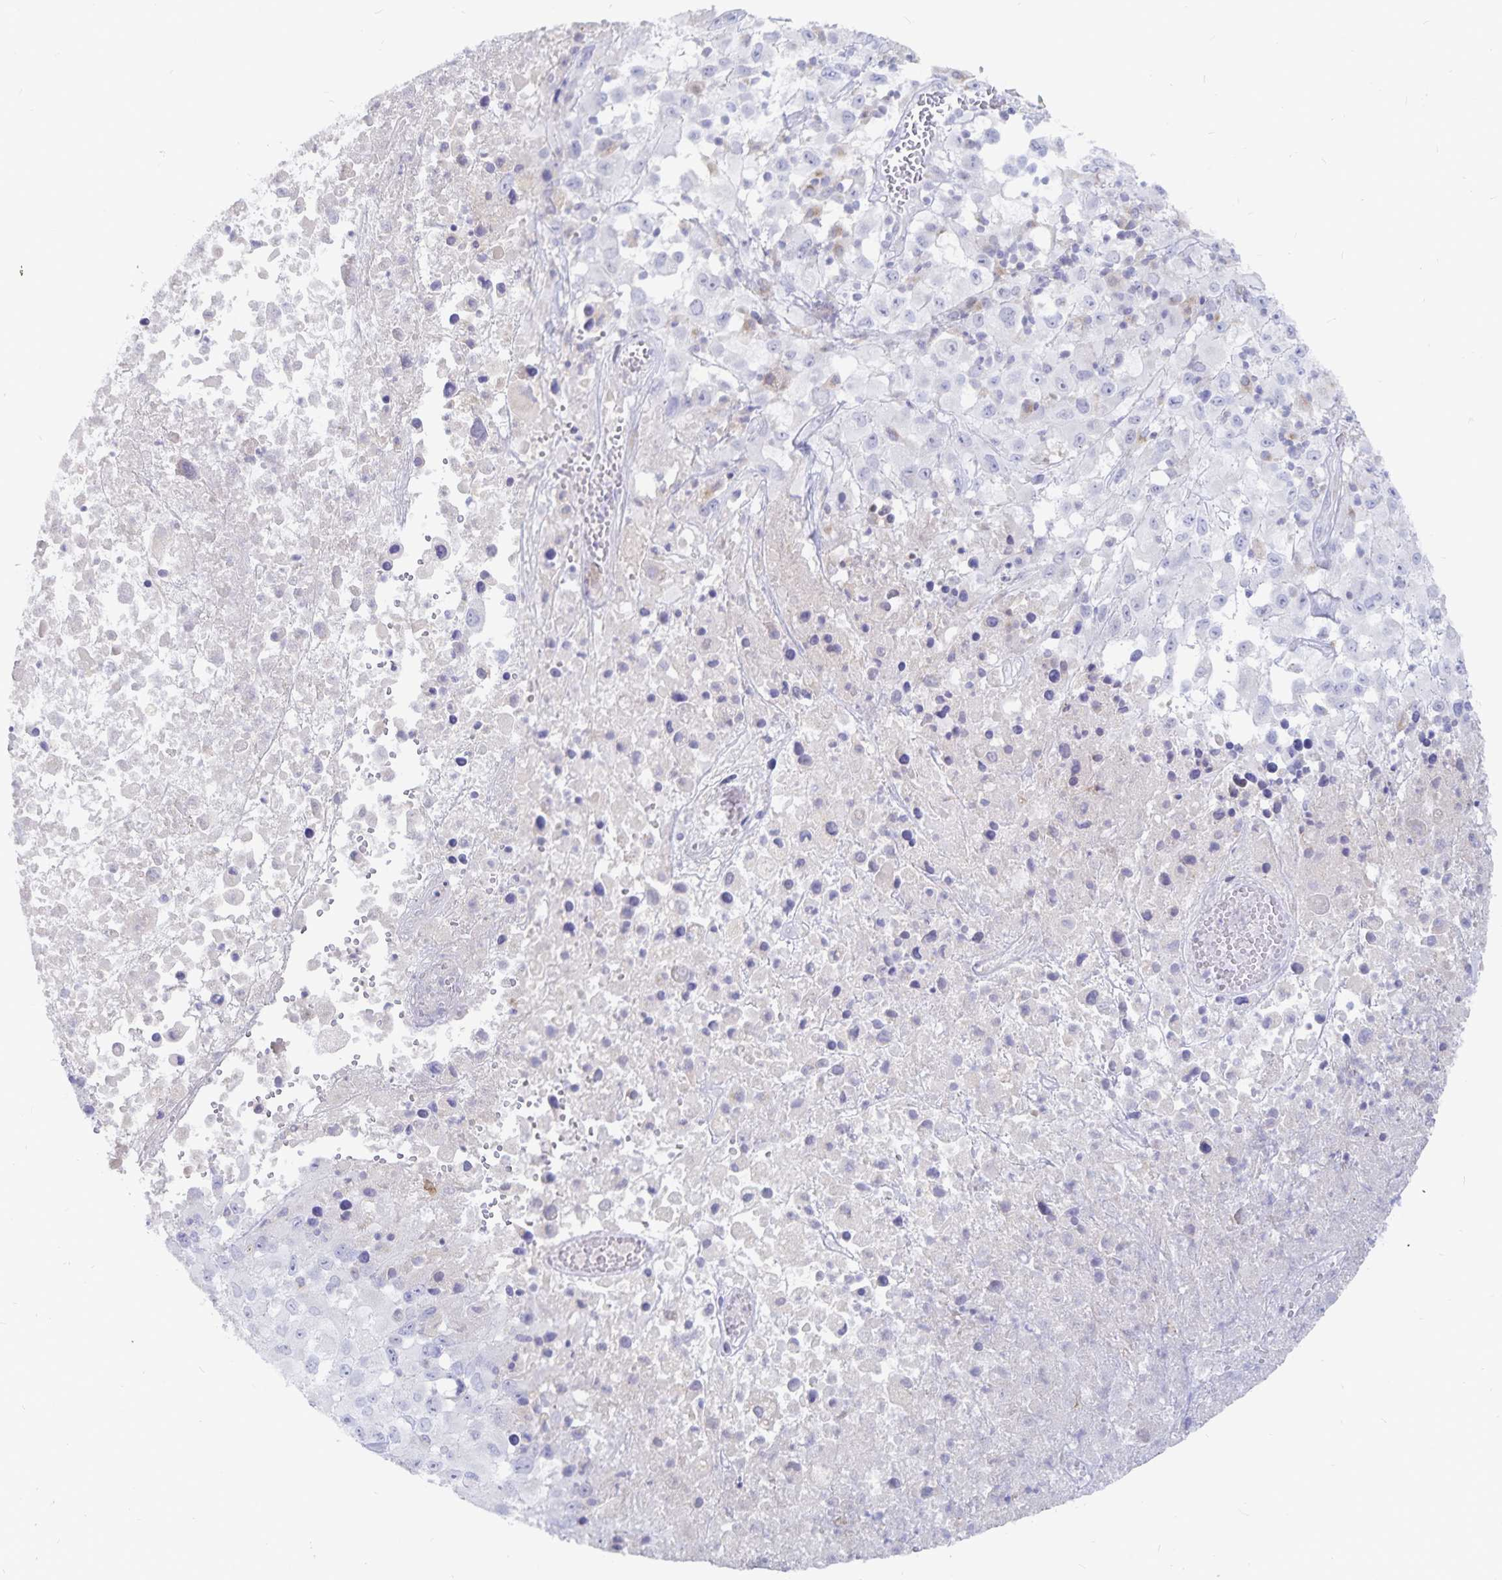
{"staining": {"intensity": "negative", "quantity": "none", "location": "none"}, "tissue": "melanoma", "cell_type": "Tumor cells", "image_type": "cancer", "snomed": [{"axis": "morphology", "description": "Malignant melanoma, Metastatic site"}, {"axis": "topography", "description": "Soft tissue"}], "caption": "Immunohistochemistry (IHC) of malignant melanoma (metastatic site) shows no expression in tumor cells.", "gene": "PKHD1", "patient": {"sex": "male", "age": 50}}